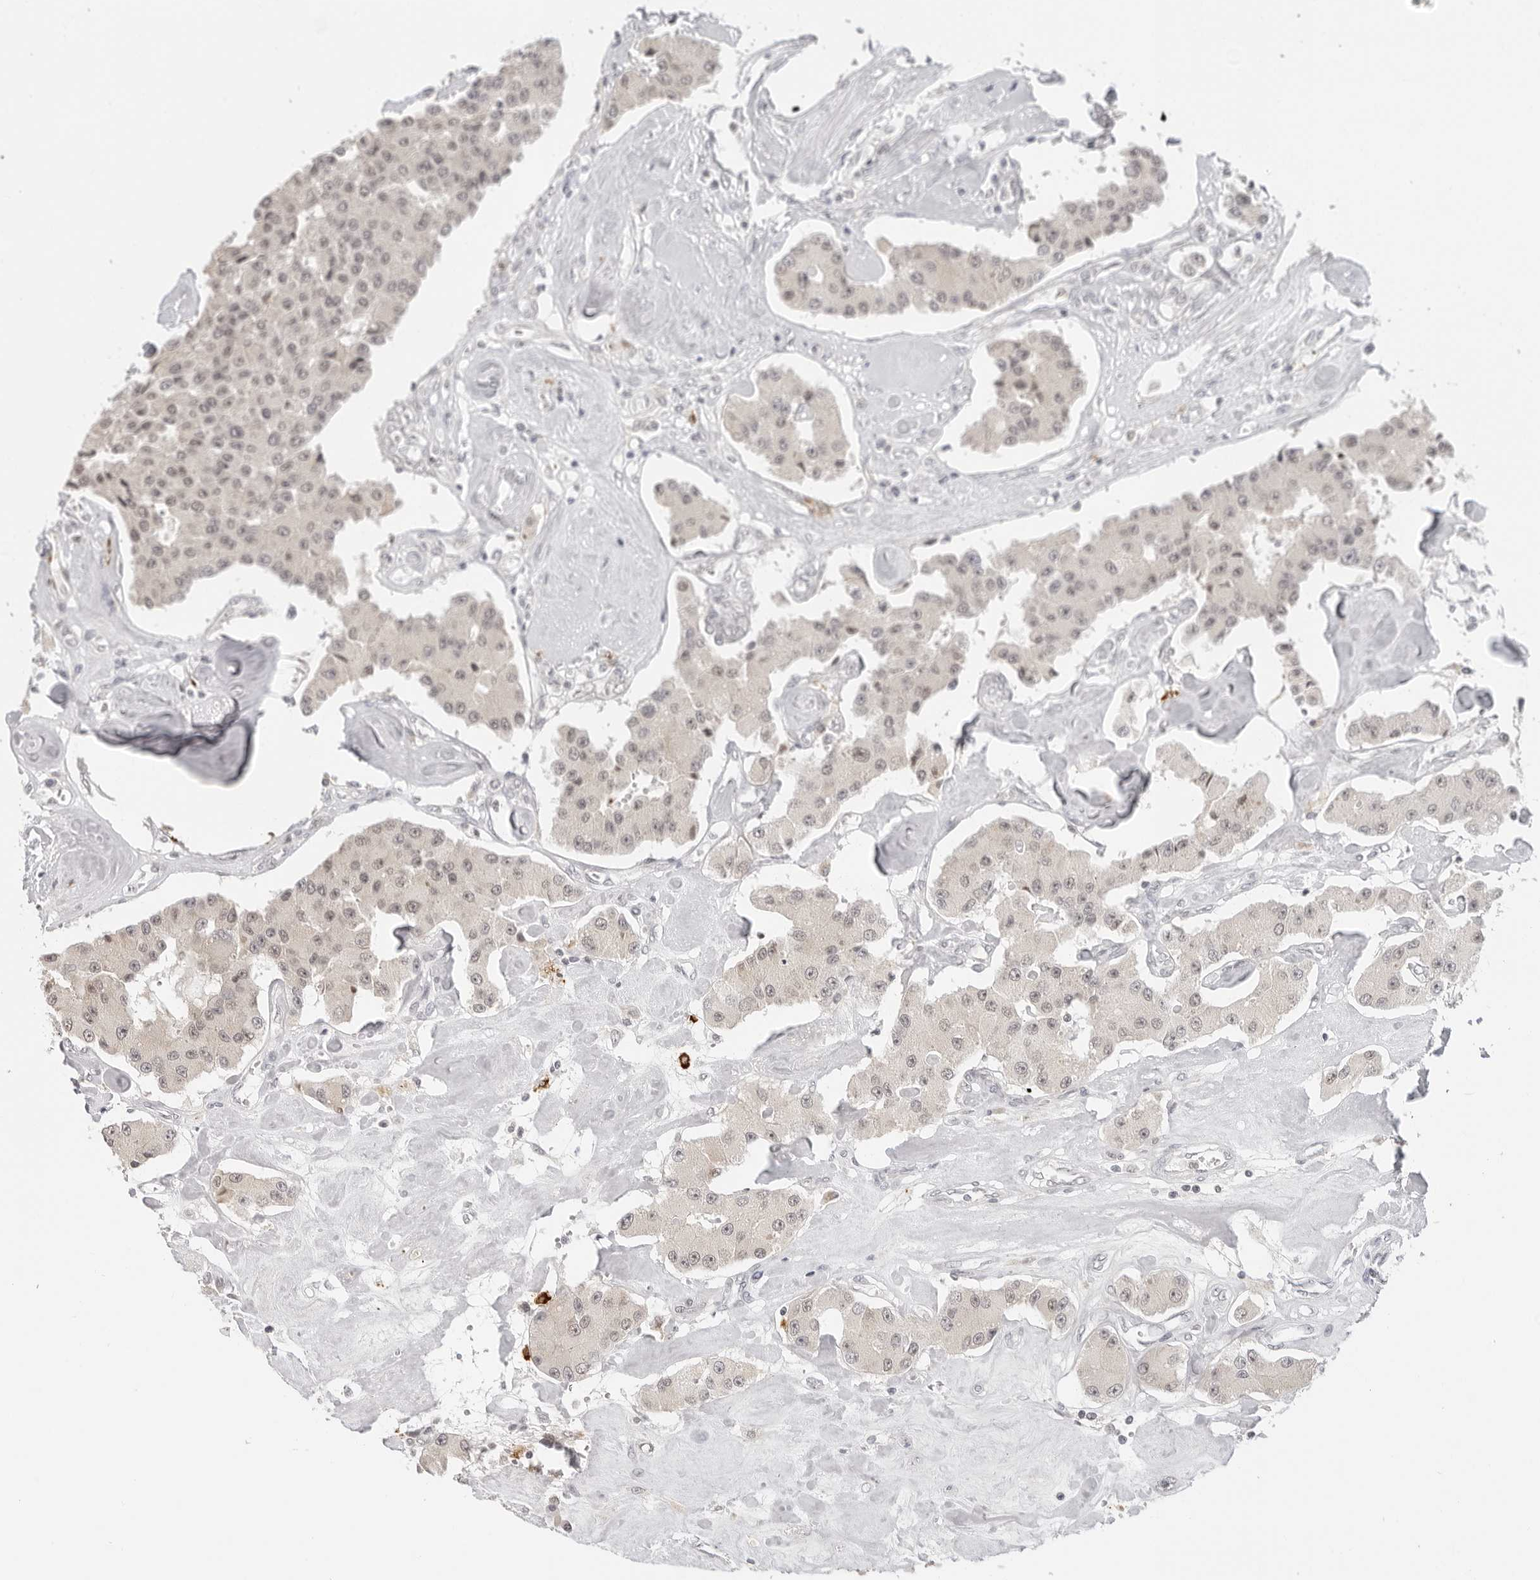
{"staining": {"intensity": "weak", "quantity": ">75%", "location": "nuclear"}, "tissue": "carcinoid", "cell_type": "Tumor cells", "image_type": "cancer", "snomed": [{"axis": "morphology", "description": "Carcinoid, malignant, NOS"}, {"axis": "topography", "description": "Pancreas"}], "caption": "The immunohistochemical stain shows weak nuclear staining in tumor cells of carcinoid tissue.", "gene": "MSH6", "patient": {"sex": "male", "age": 41}}